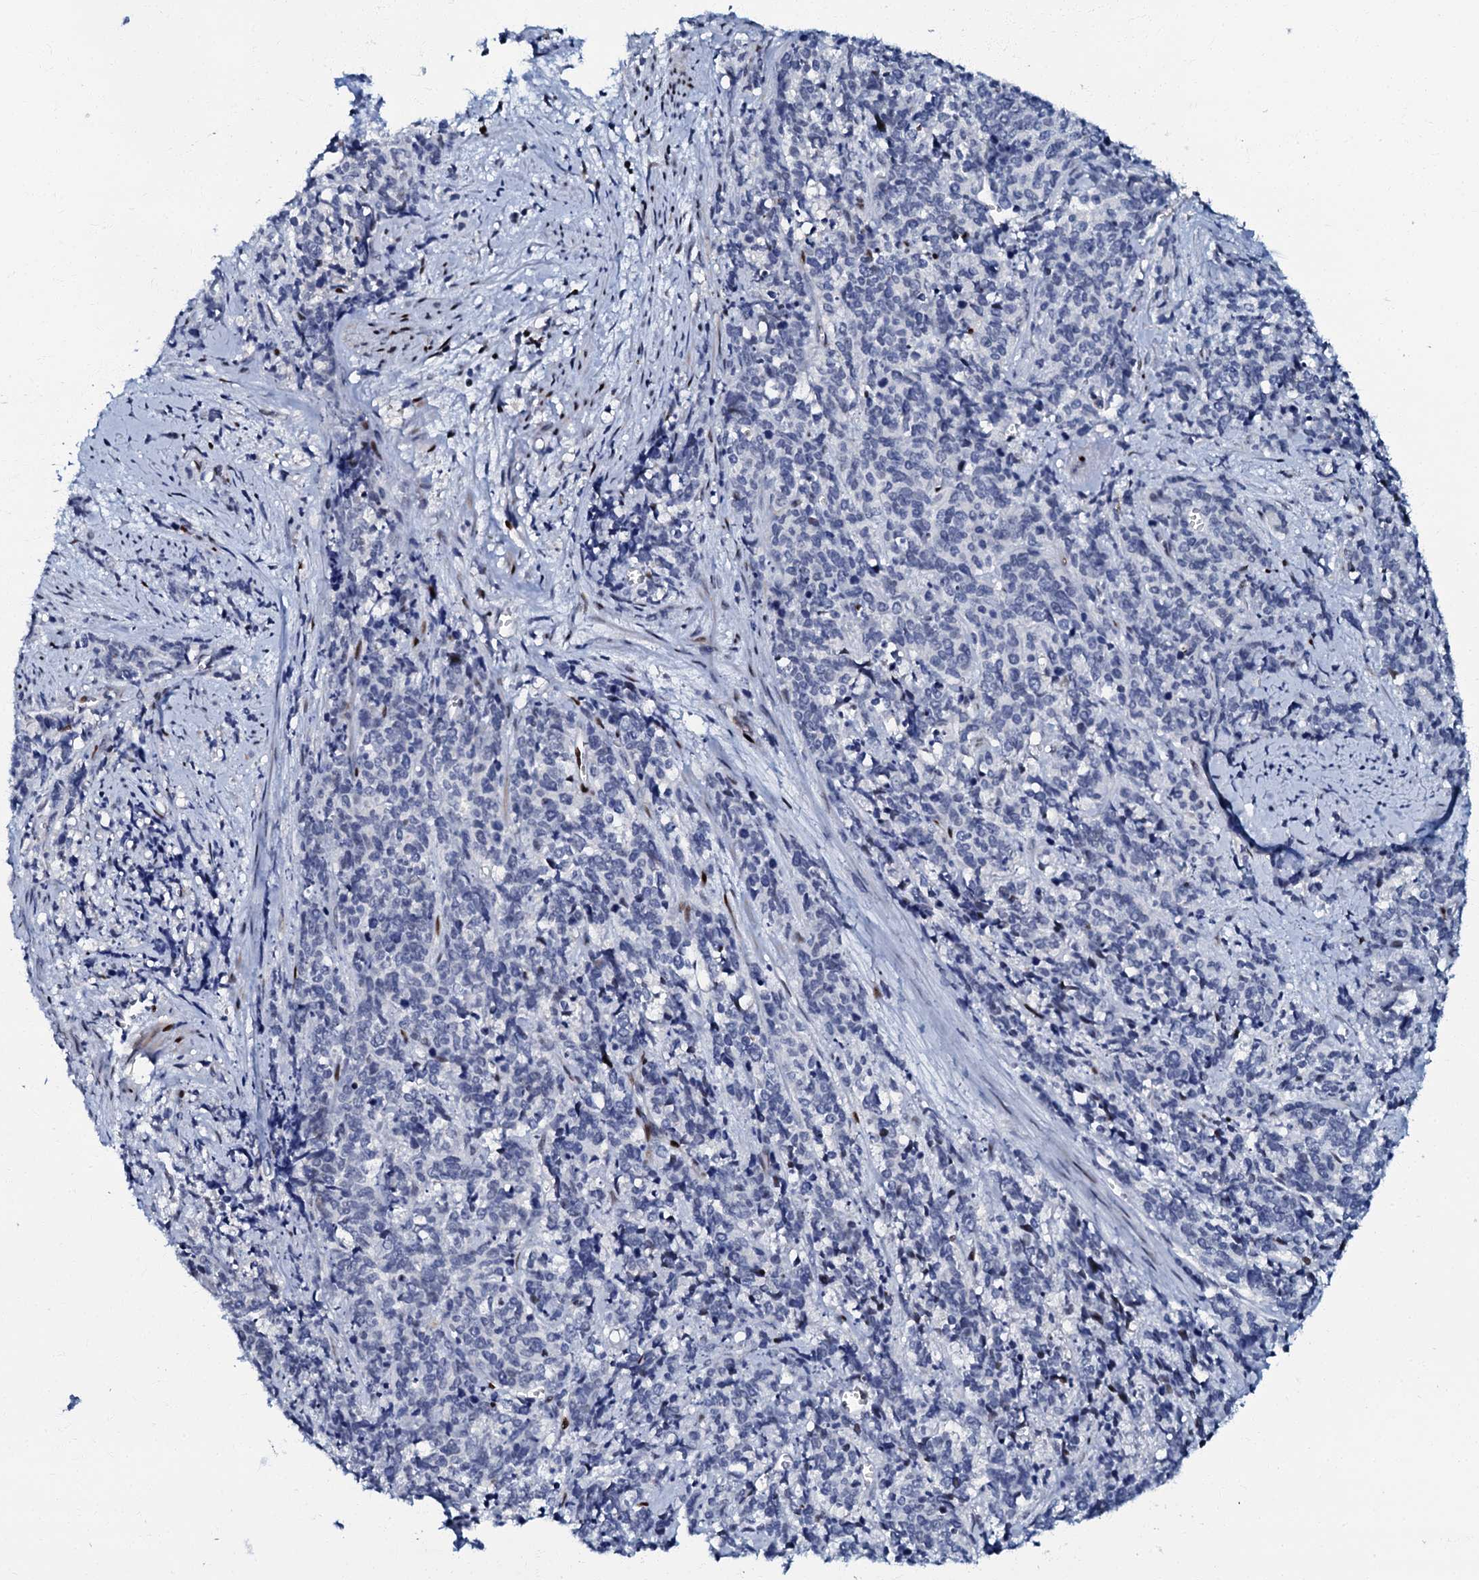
{"staining": {"intensity": "negative", "quantity": "none", "location": "none"}, "tissue": "cervical cancer", "cell_type": "Tumor cells", "image_type": "cancer", "snomed": [{"axis": "morphology", "description": "Squamous cell carcinoma, NOS"}, {"axis": "topography", "description": "Cervix"}], "caption": "Squamous cell carcinoma (cervical) was stained to show a protein in brown. There is no significant positivity in tumor cells.", "gene": "MFSD5", "patient": {"sex": "female", "age": 60}}